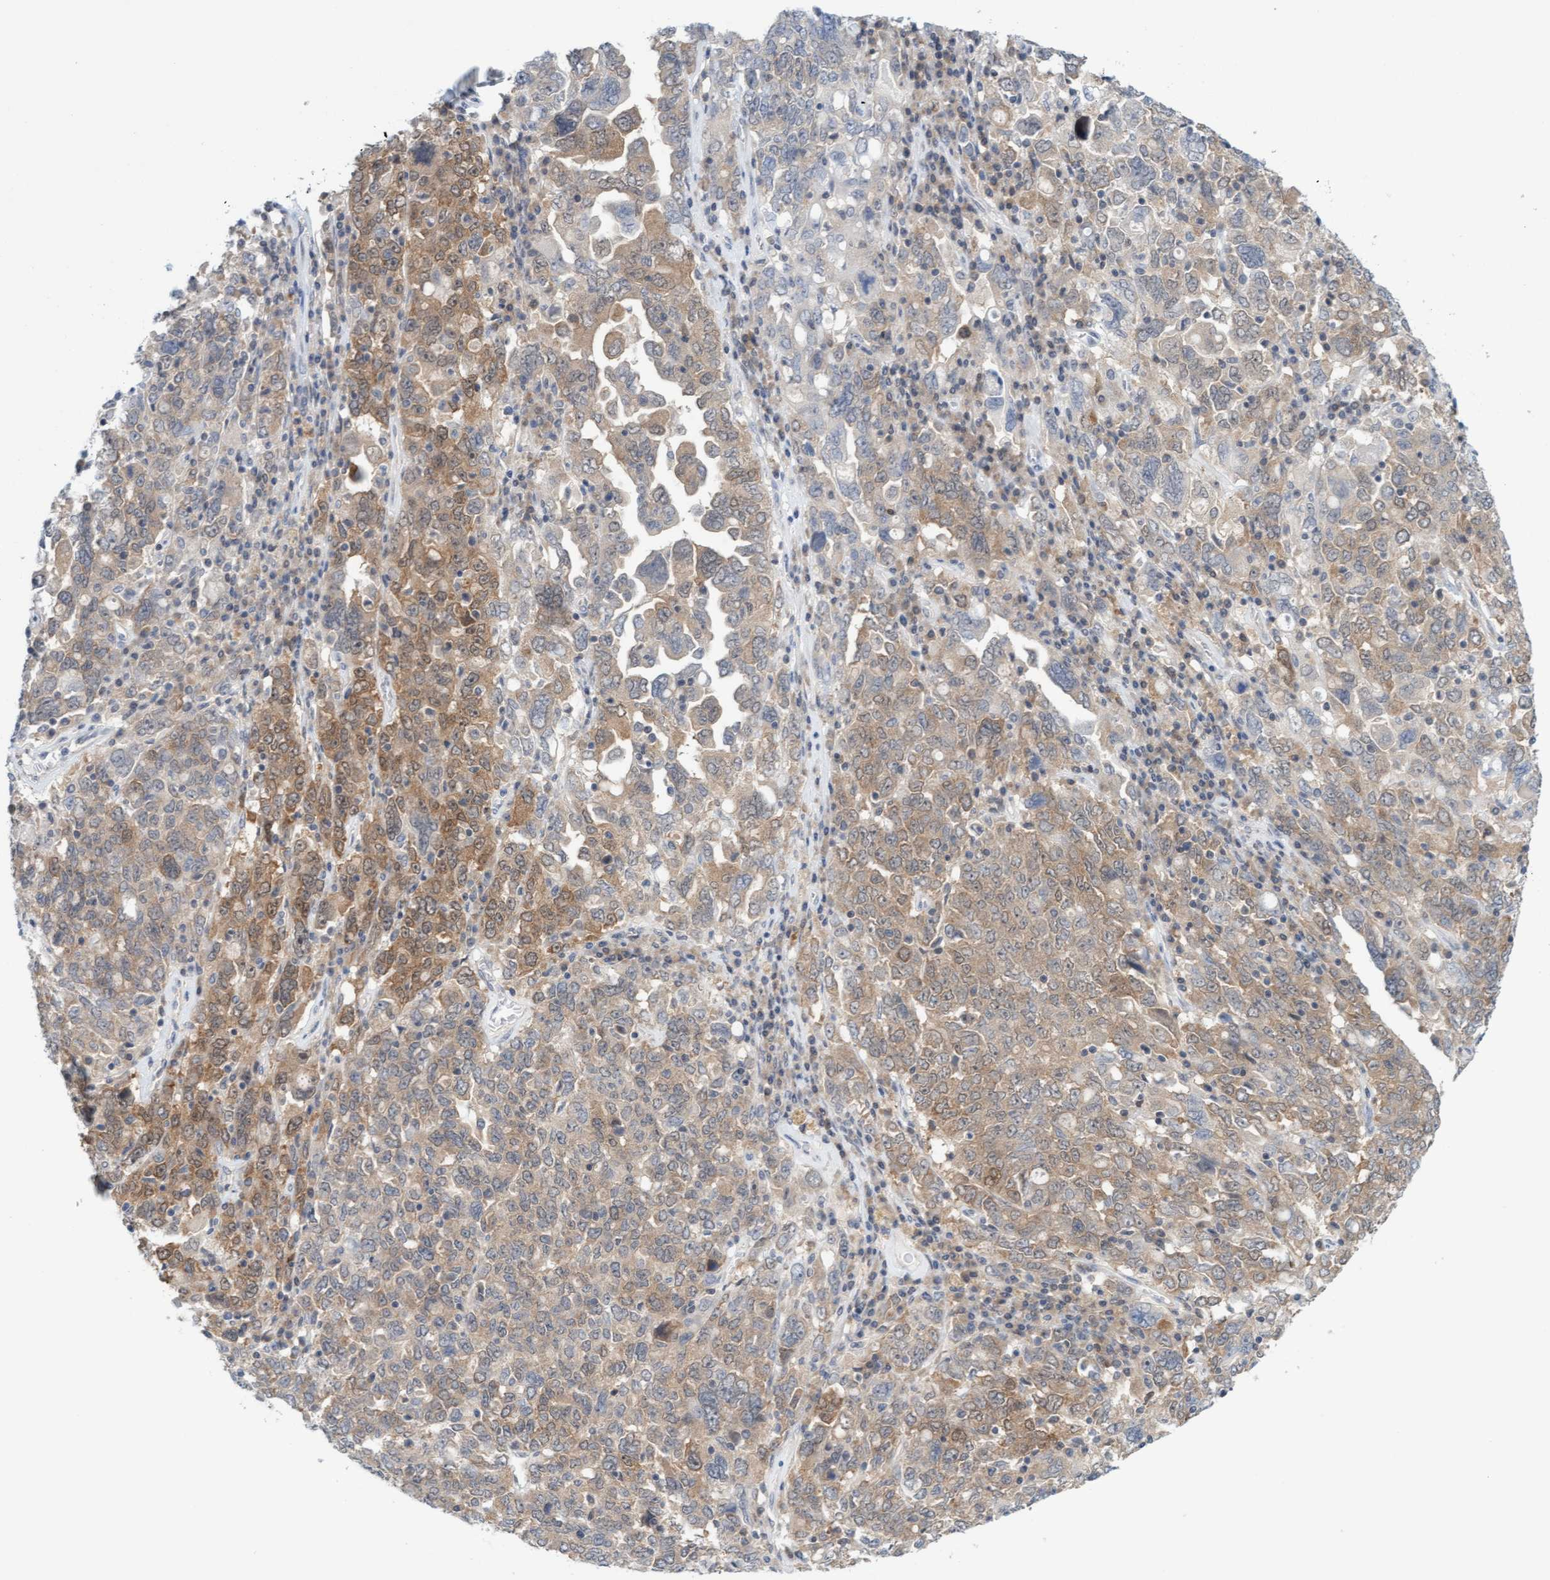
{"staining": {"intensity": "weak", "quantity": ">75%", "location": "cytoplasmic/membranous"}, "tissue": "ovarian cancer", "cell_type": "Tumor cells", "image_type": "cancer", "snomed": [{"axis": "morphology", "description": "Carcinoma, endometroid"}, {"axis": "topography", "description": "Ovary"}], "caption": "A histopathology image showing weak cytoplasmic/membranous expression in about >75% of tumor cells in endometroid carcinoma (ovarian), as visualized by brown immunohistochemical staining.", "gene": "AMZ2", "patient": {"sex": "female", "age": 62}}